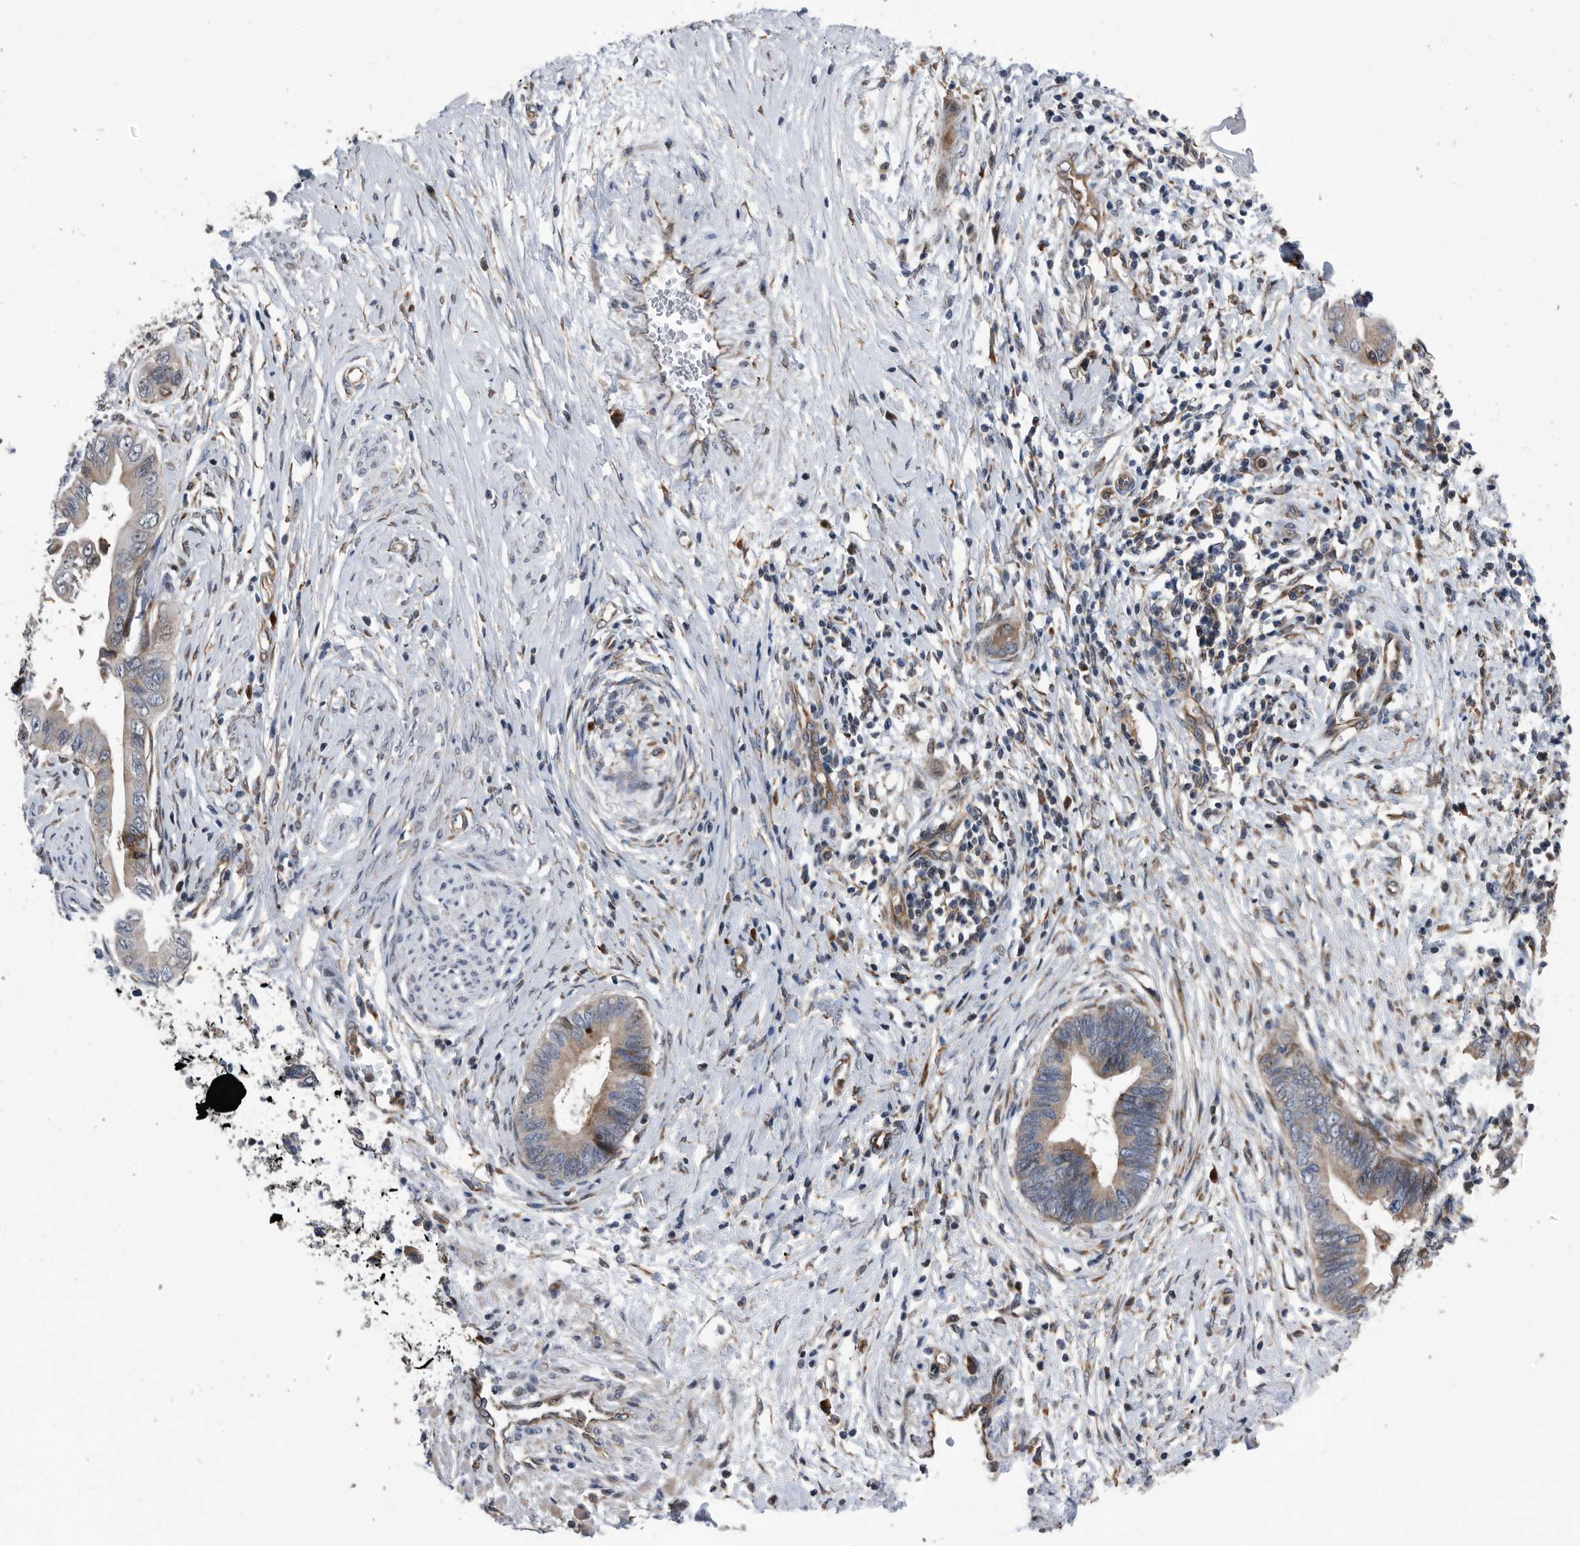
{"staining": {"intensity": "weak", "quantity": "<25%", "location": "cytoplasmic/membranous"}, "tissue": "cervical cancer", "cell_type": "Tumor cells", "image_type": "cancer", "snomed": [{"axis": "morphology", "description": "Adenocarcinoma, NOS"}, {"axis": "topography", "description": "Cervix"}], "caption": "The image displays no staining of tumor cells in cervical cancer.", "gene": "SERINC2", "patient": {"sex": "female", "age": 44}}